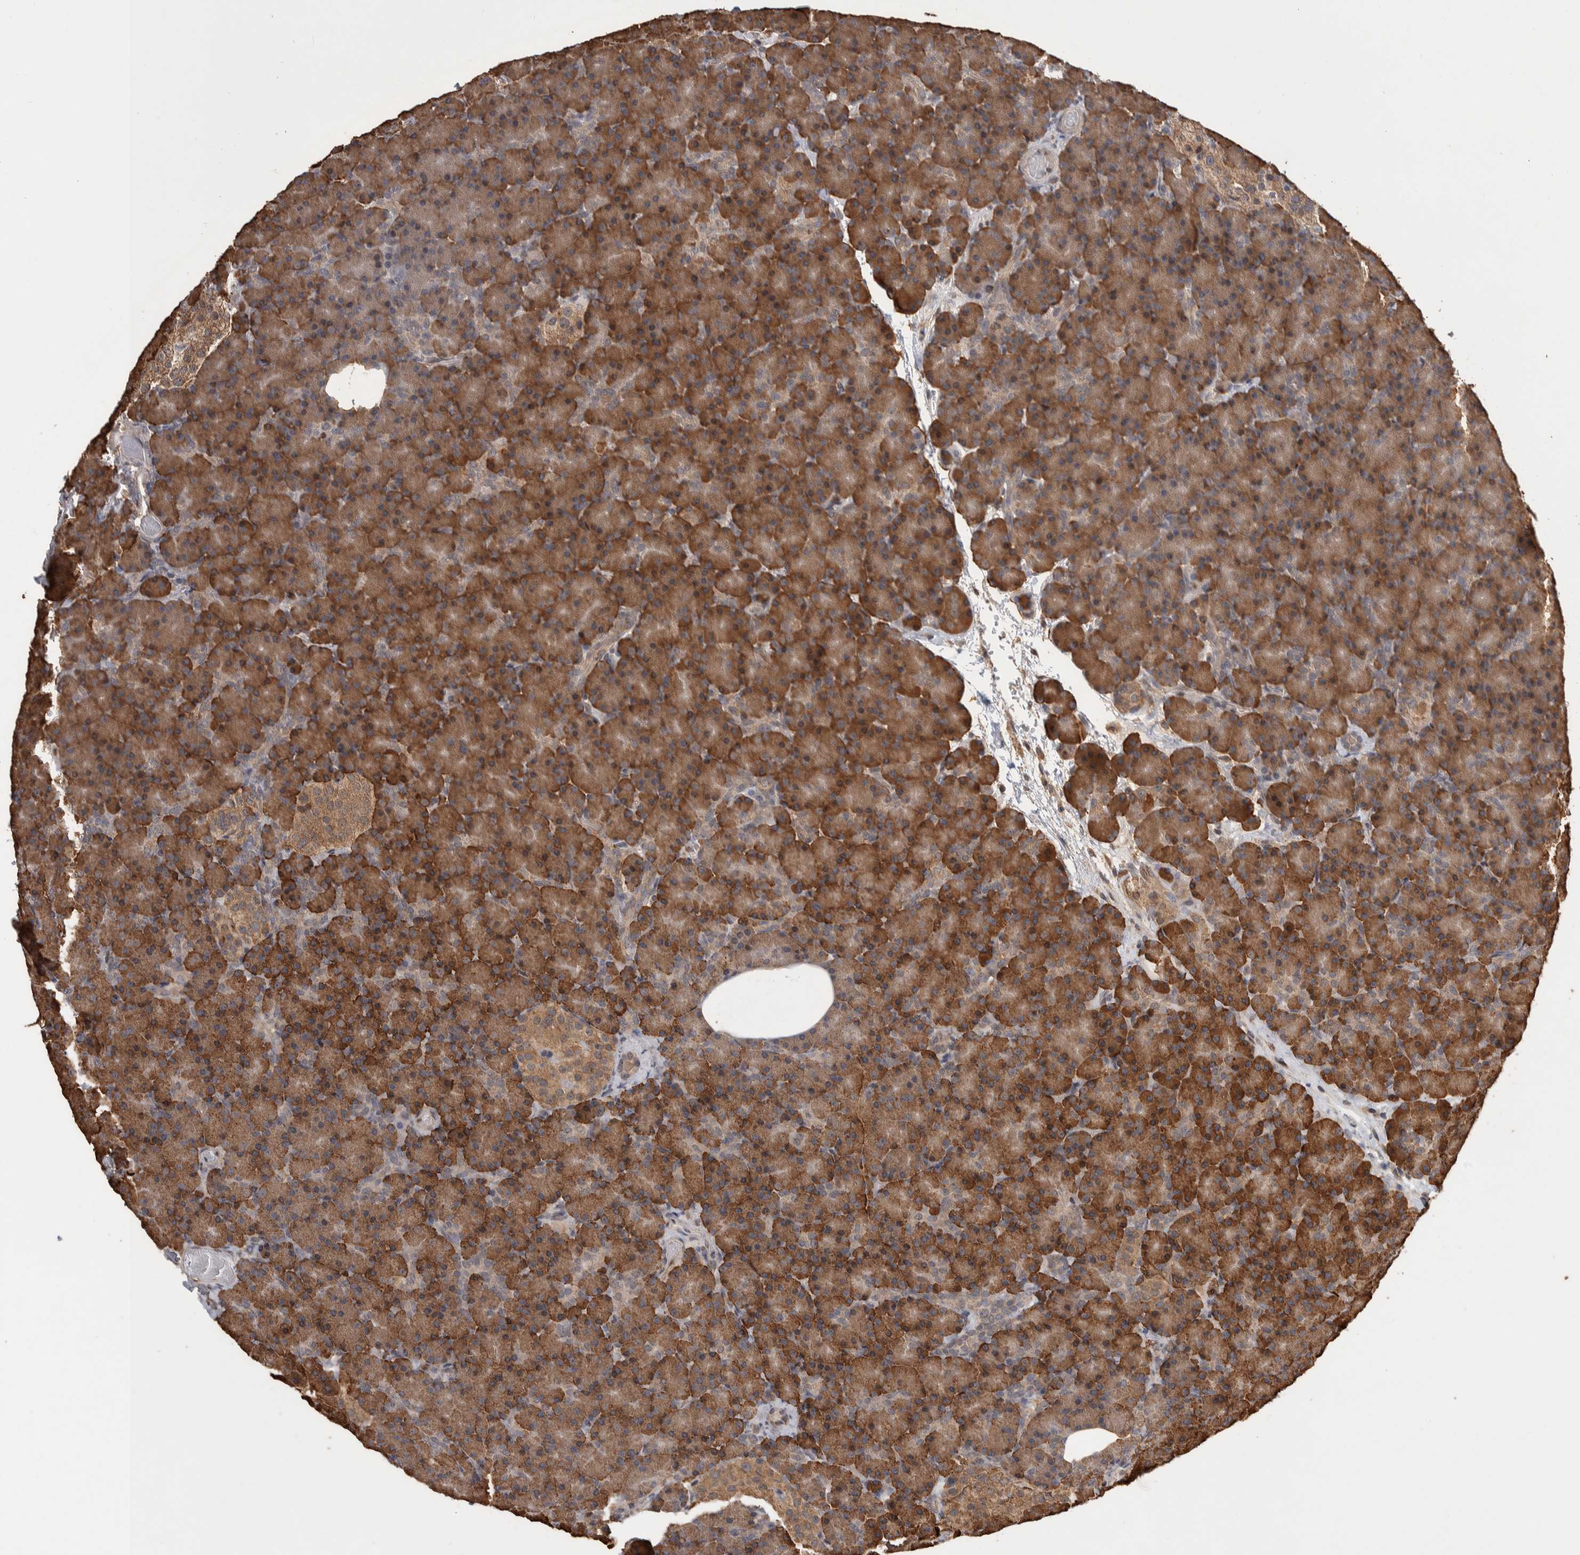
{"staining": {"intensity": "moderate", "quantity": ">75%", "location": "cytoplasmic/membranous"}, "tissue": "pancreas", "cell_type": "Exocrine glandular cells", "image_type": "normal", "snomed": [{"axis": "morphology", "description": "Normal tissue, NOS"}, {"axis": "topography", "description": "Pancreas"}], "caption": "Brown immunohistochemical staining in benign pancreas displays moderate cytoplasmic/membranous expression in approximately >75% of exocrine glandular cells. (brown staining indicates protein expression, while blue staining denotes nuclei).", "gene": "DVL2", "patient": {"sex": "female", "age": 43}}